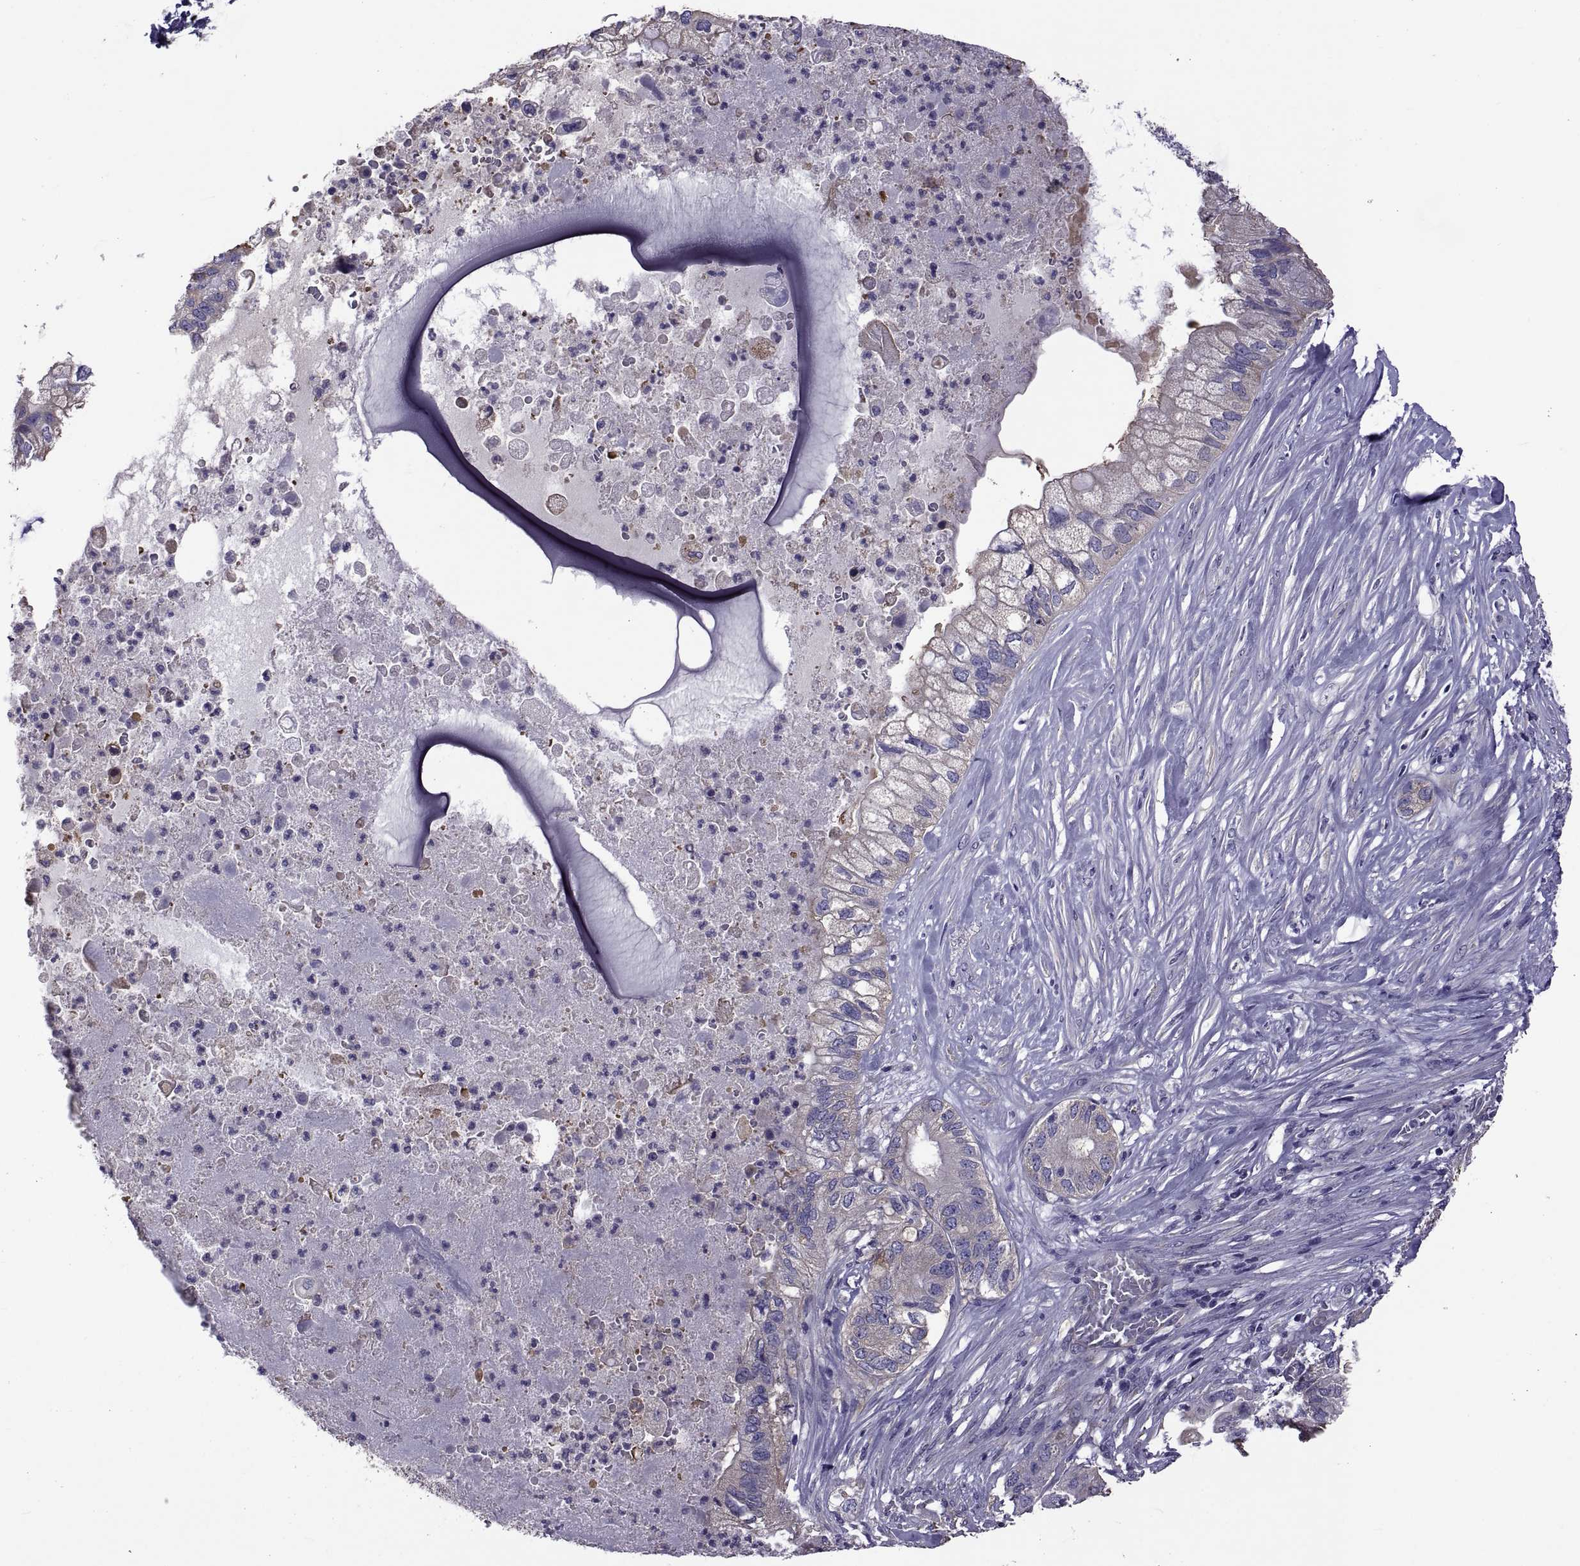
{"staining": {"intensity": "negative", "quantity": "none", "location": "none"}, "tissue": "pancreatic cancer", "cell_type": "Tumor cells", "image_type": "cancer", "snomed": [{"axis": "morphology", "description": "Adenocarcinoma, NOS"}, {"axis": "topography", "description": "Pancreas"}], "caption": "This is an immunohistochemistry histopathology image of human pancreatic cancer (adenocarcinoma). There is no staining in tumor cells.", "gene": "TMC3", "patient": {"sex": "female", "age": 72}}